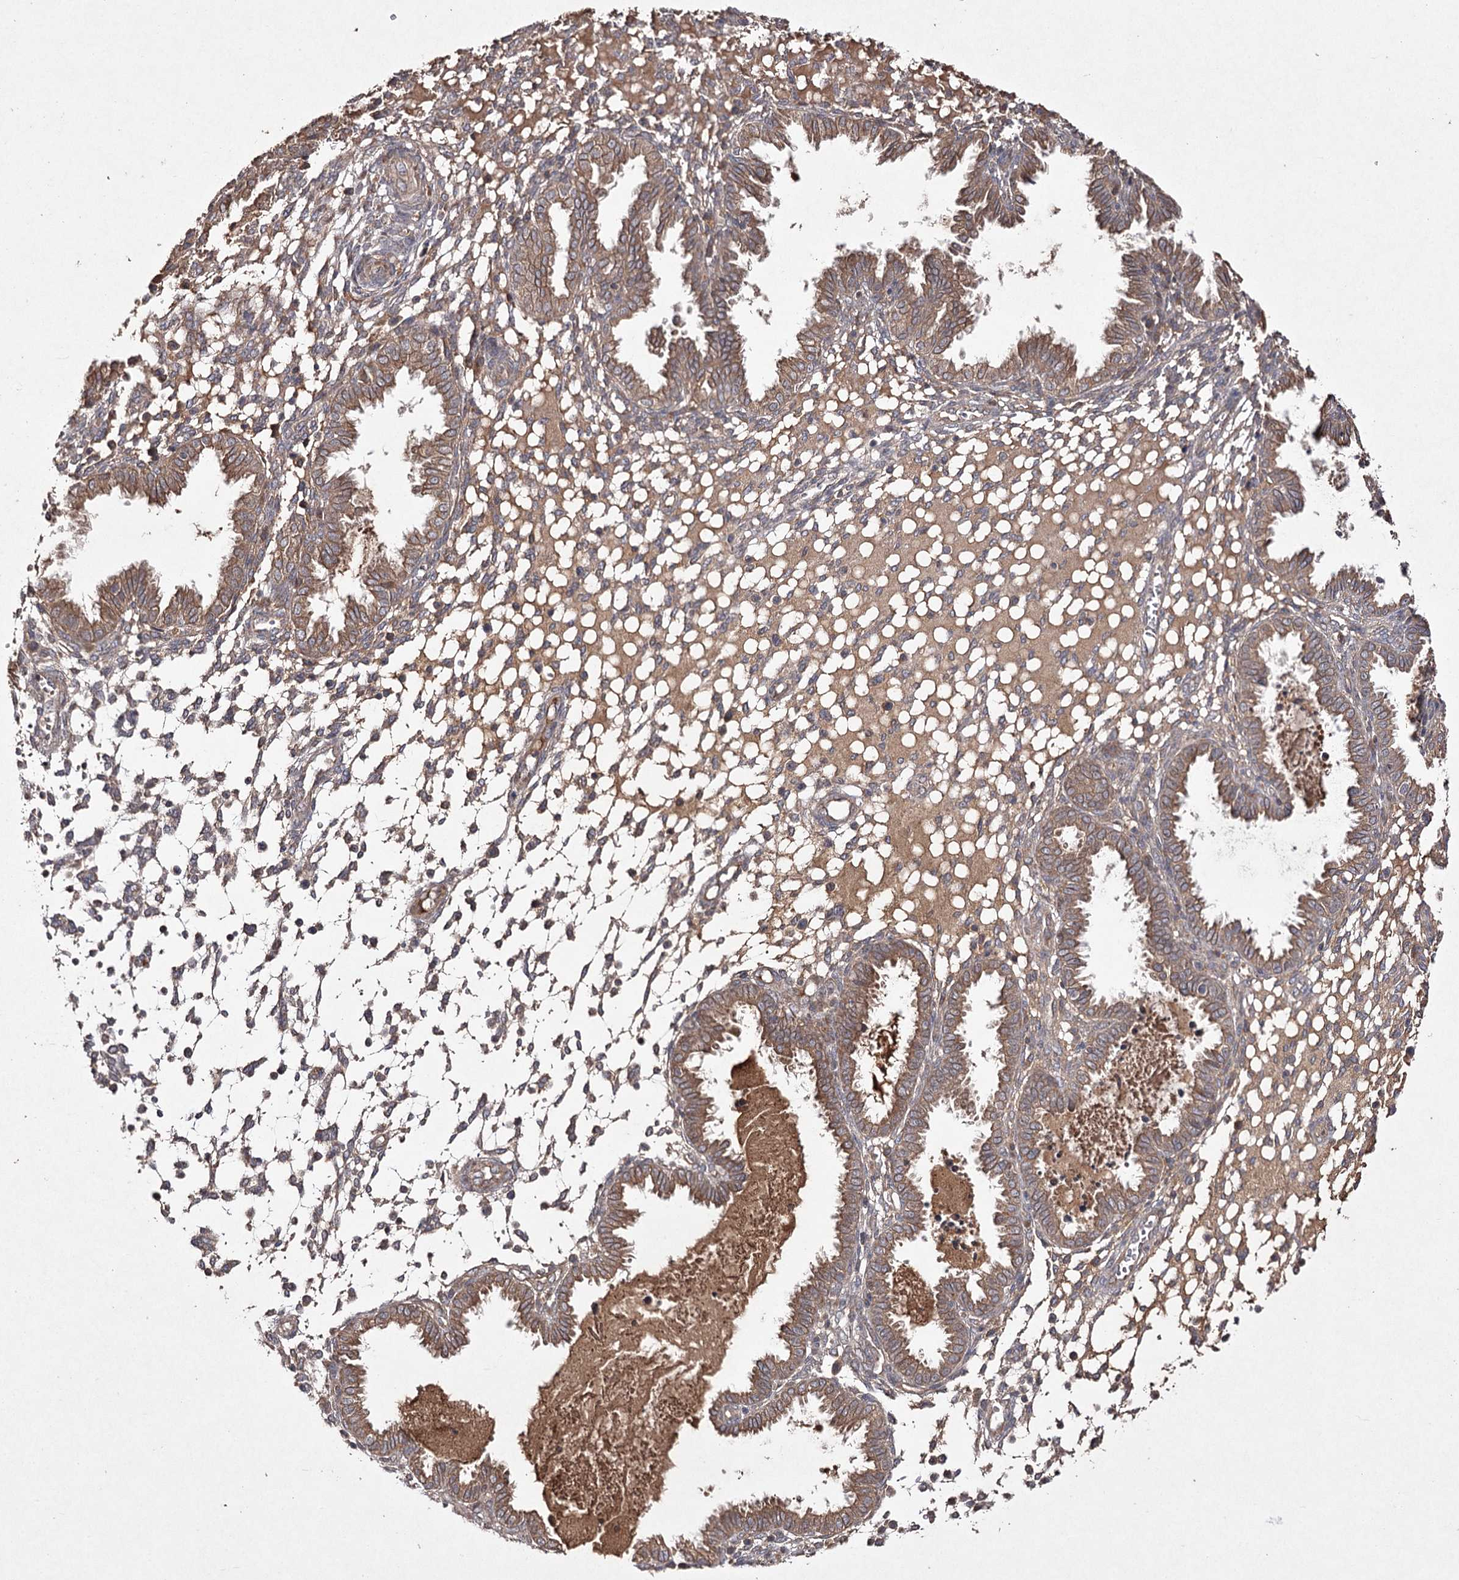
{"staining": {"intensity": "weak", "quantity": "<25%", "location": "cytoplasmic/membranous"}, "tissue": "endometrium", "cell_type": "Cells in endometrial stroma", "image_type": "normal", "snomed": [{"axis": "morphology", "description": "Normal tissue, NOS"}, {"axis": "topography", "description": "Endometrium"}], "caption": "Human endometrium stained for a protein using immunohistochemistry (IHC) reveals no positivity in cells in endometrial stroma.", "gene": "FANCL", "patient": {"sex": "female", "age": 33}}